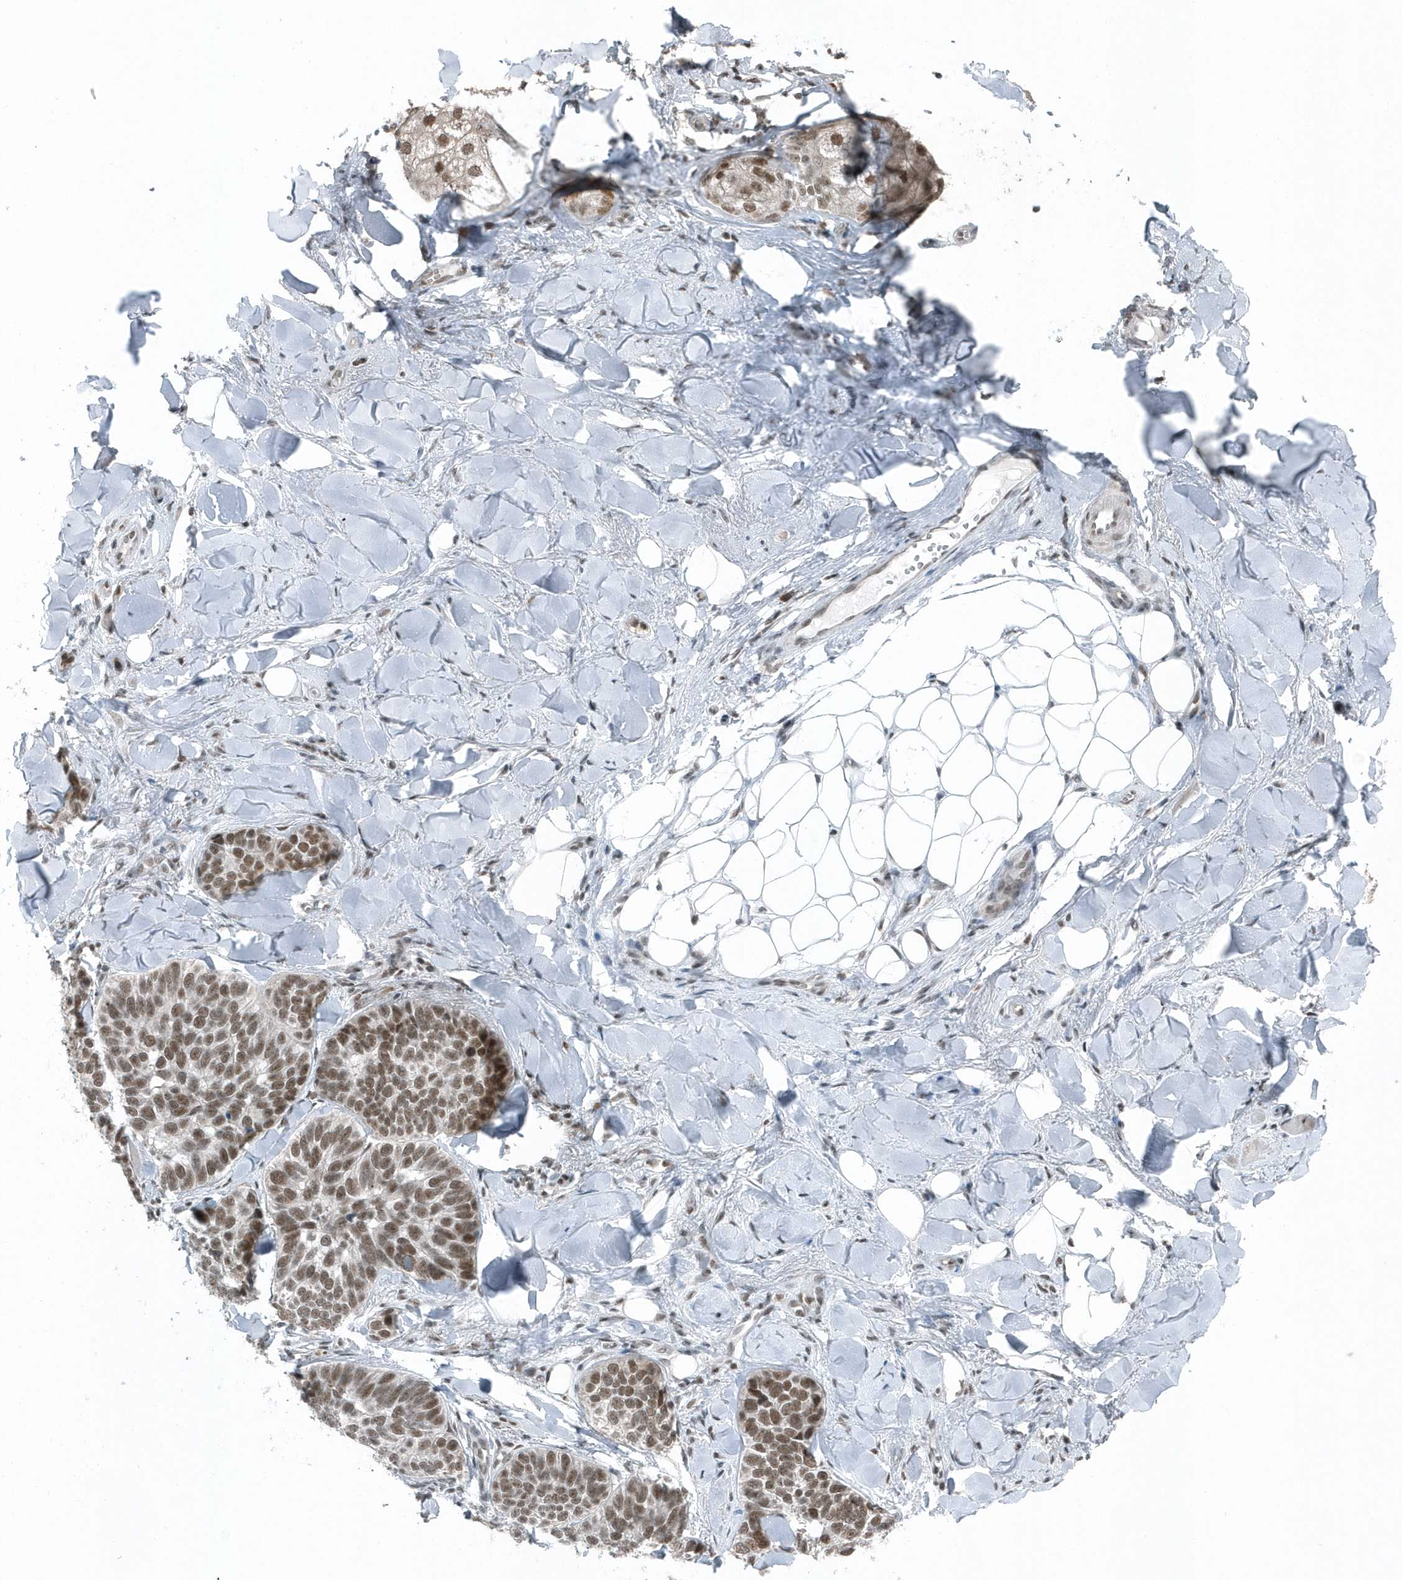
{"staining": {"intensity": "moderate", "quantity": ">75%", "location": "nuclear"}, "tissue": "skin cancer", "cell_type": "Tumor cells", "image_type": "cancer", "snomed": [{"axis": "morphology", "description": "Basal cell carcinoma"}, {"axis": "topography", "description": "Skin"}], "caption": "A brown stain labels moderate nuclear staining of a protein in basal cell carcinoma (skin) tumor cells.", "gene": "YTHDC1", "patient": {"sex": "male", "age": 62}}